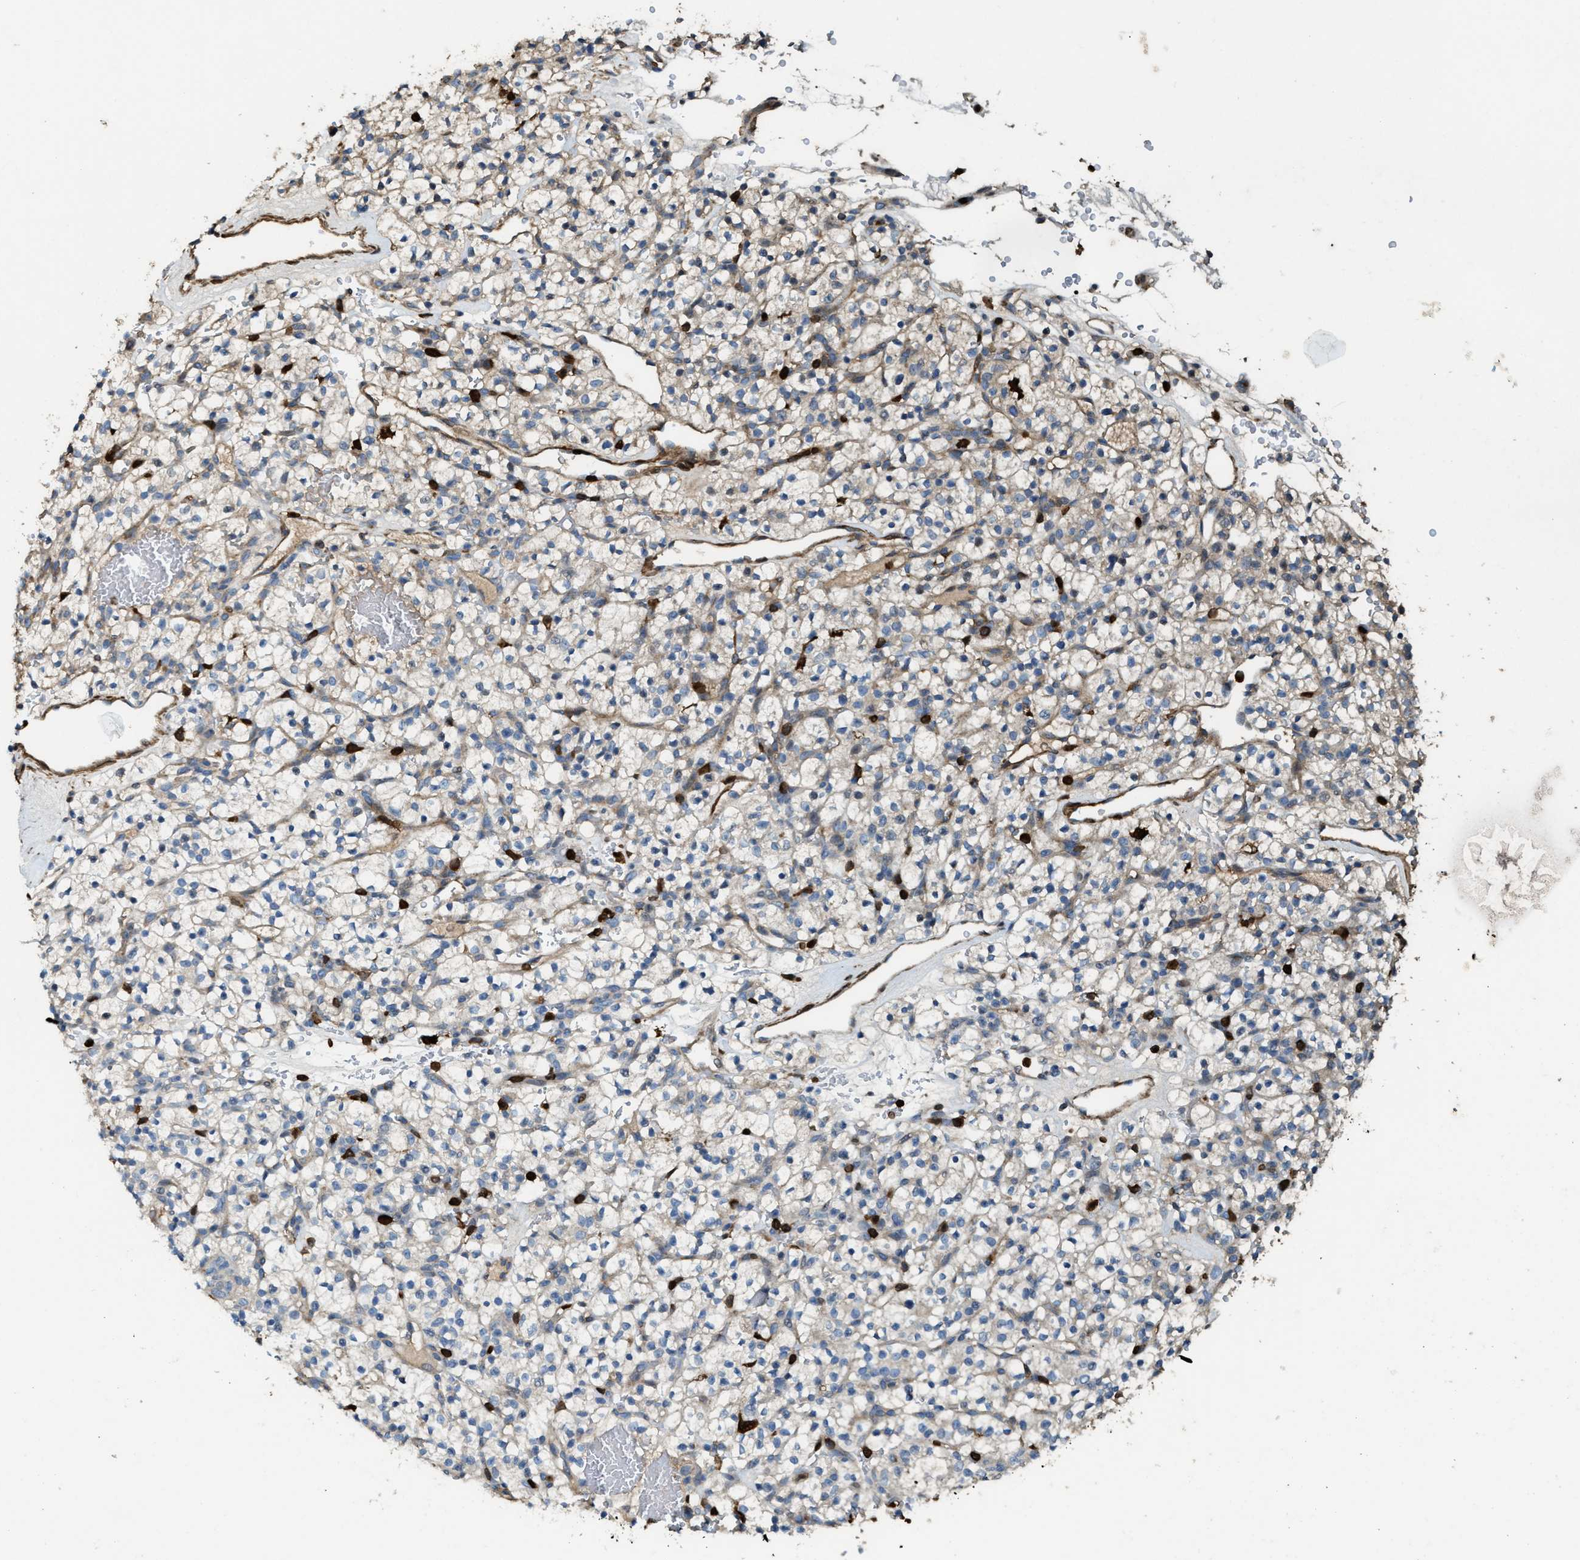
{"staining": {"intensity": "negative", "quantity": "none", "location": "none"}, "tissue": "renal cancer", "cell_type": "Tumor cells", "image_type": "cancer", "snomed": [{"axis": "morphology", "description": "Adenocarcinoma, NOS"}, {"axis": "topography", "description": "Kidney"}], "caption": "High power microscopy image of an immunohistochemistry image of adenocarcinoma (renal), revealing no significant expression in tumor cells.", "gene": "SERPINB5", "patient": {"sex": "female", "age": 57}}